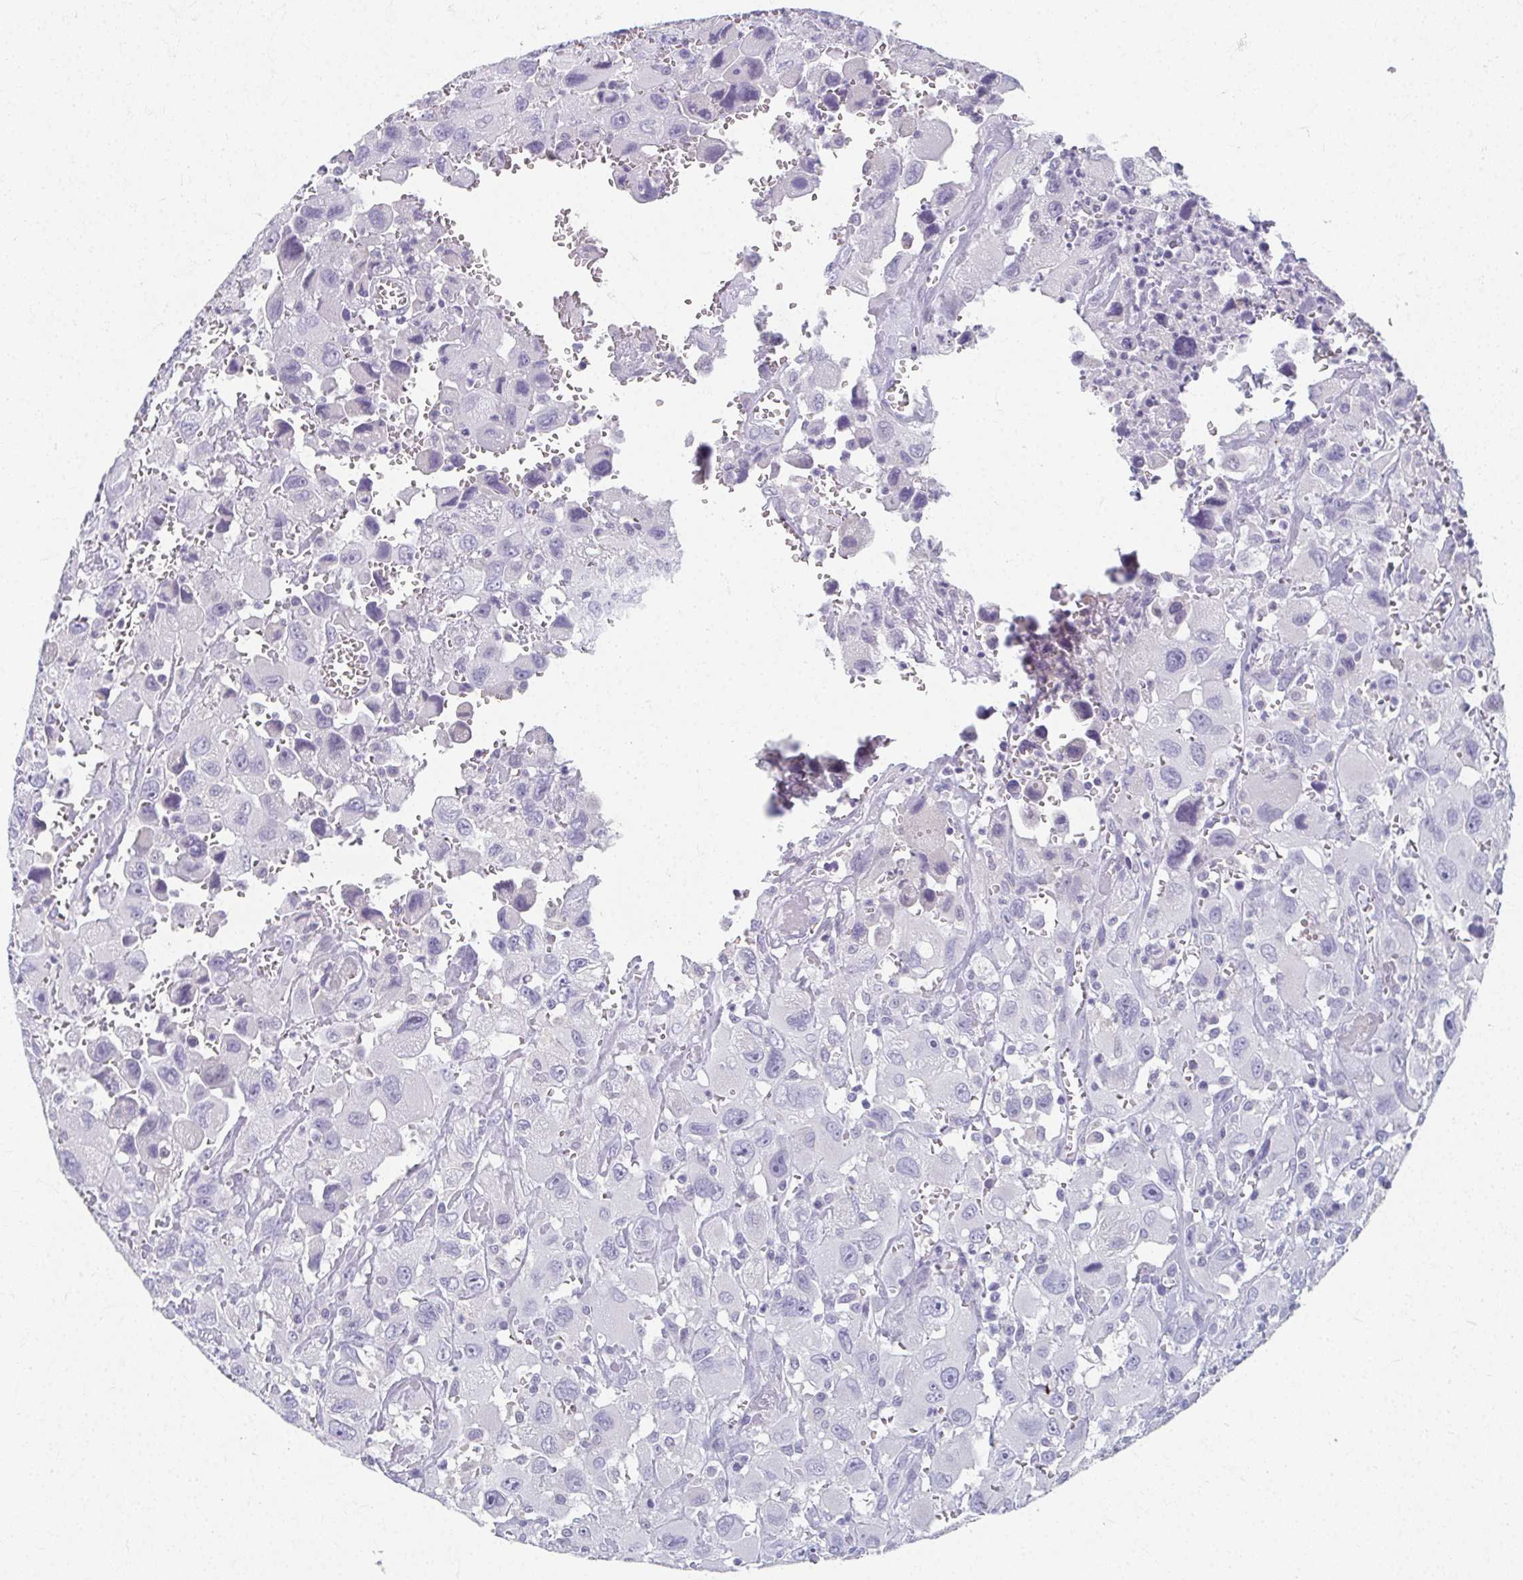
{"staining": {"intensity": "negative", "quantity": "none", "location": "none"}, "tissue": "head and neck cancer", "cell_type": "Tumor cells", "image_type": "cancer", "snomed": [{"axis": "morphology", "description": "Squamous cell carcinoma, NOS"}, {"axis": "morphology", "description": "Squamous cell carcinoma, metastatic, NOS"}, {"axis": "topography", "description": "Oral tissue"}, {"axis": "topography", "description": "Head-Neck"}], "caption": "IHC image of neoplastic tissue: head and neck cancer stained with DAB reveals no significant protein positivity in tumor cells.", "gene": "CAMKV", "patient": {"sex": "female", "age": 85}}